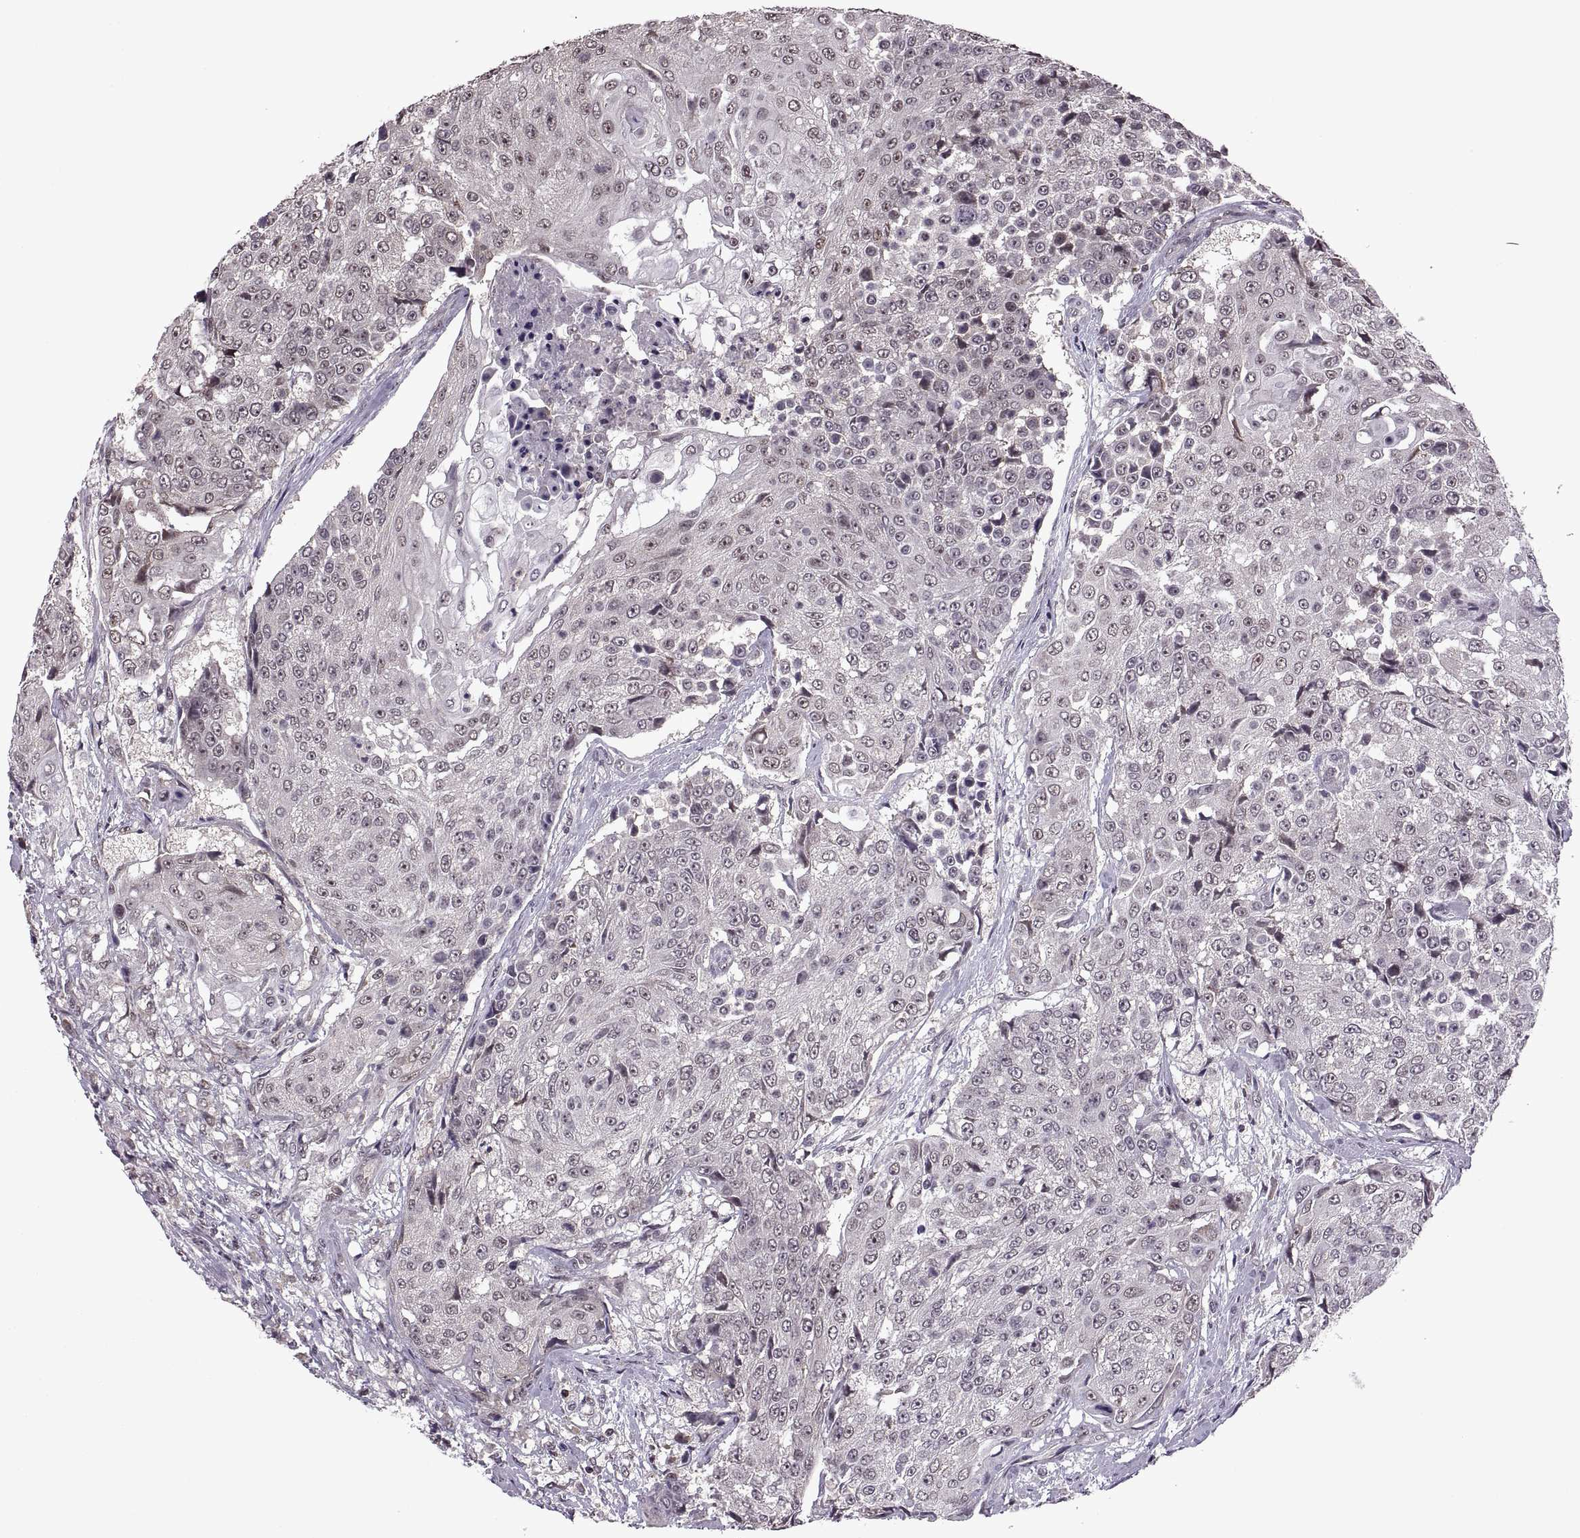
{"staining": {"intensity": "negative", "quantity": "none", "location": "none"}, "tissue": "urothelial cancer", "cell_type": "Tumor cells", "image_type": "cancer", "snomed": [{"axis": "morphology", "description": "Urothelial carcinoma, High grade"}, {"axis": "topography", "description": "Urinary bladder"}], "caption": "Immunohistochemical staining of urothelial carcinoma (high-grade) displays no significant expression in tumor cells. Nuclei are stained in blue.", "gene": "INTS3", "patient": {"sex": "female", "age": 63}}